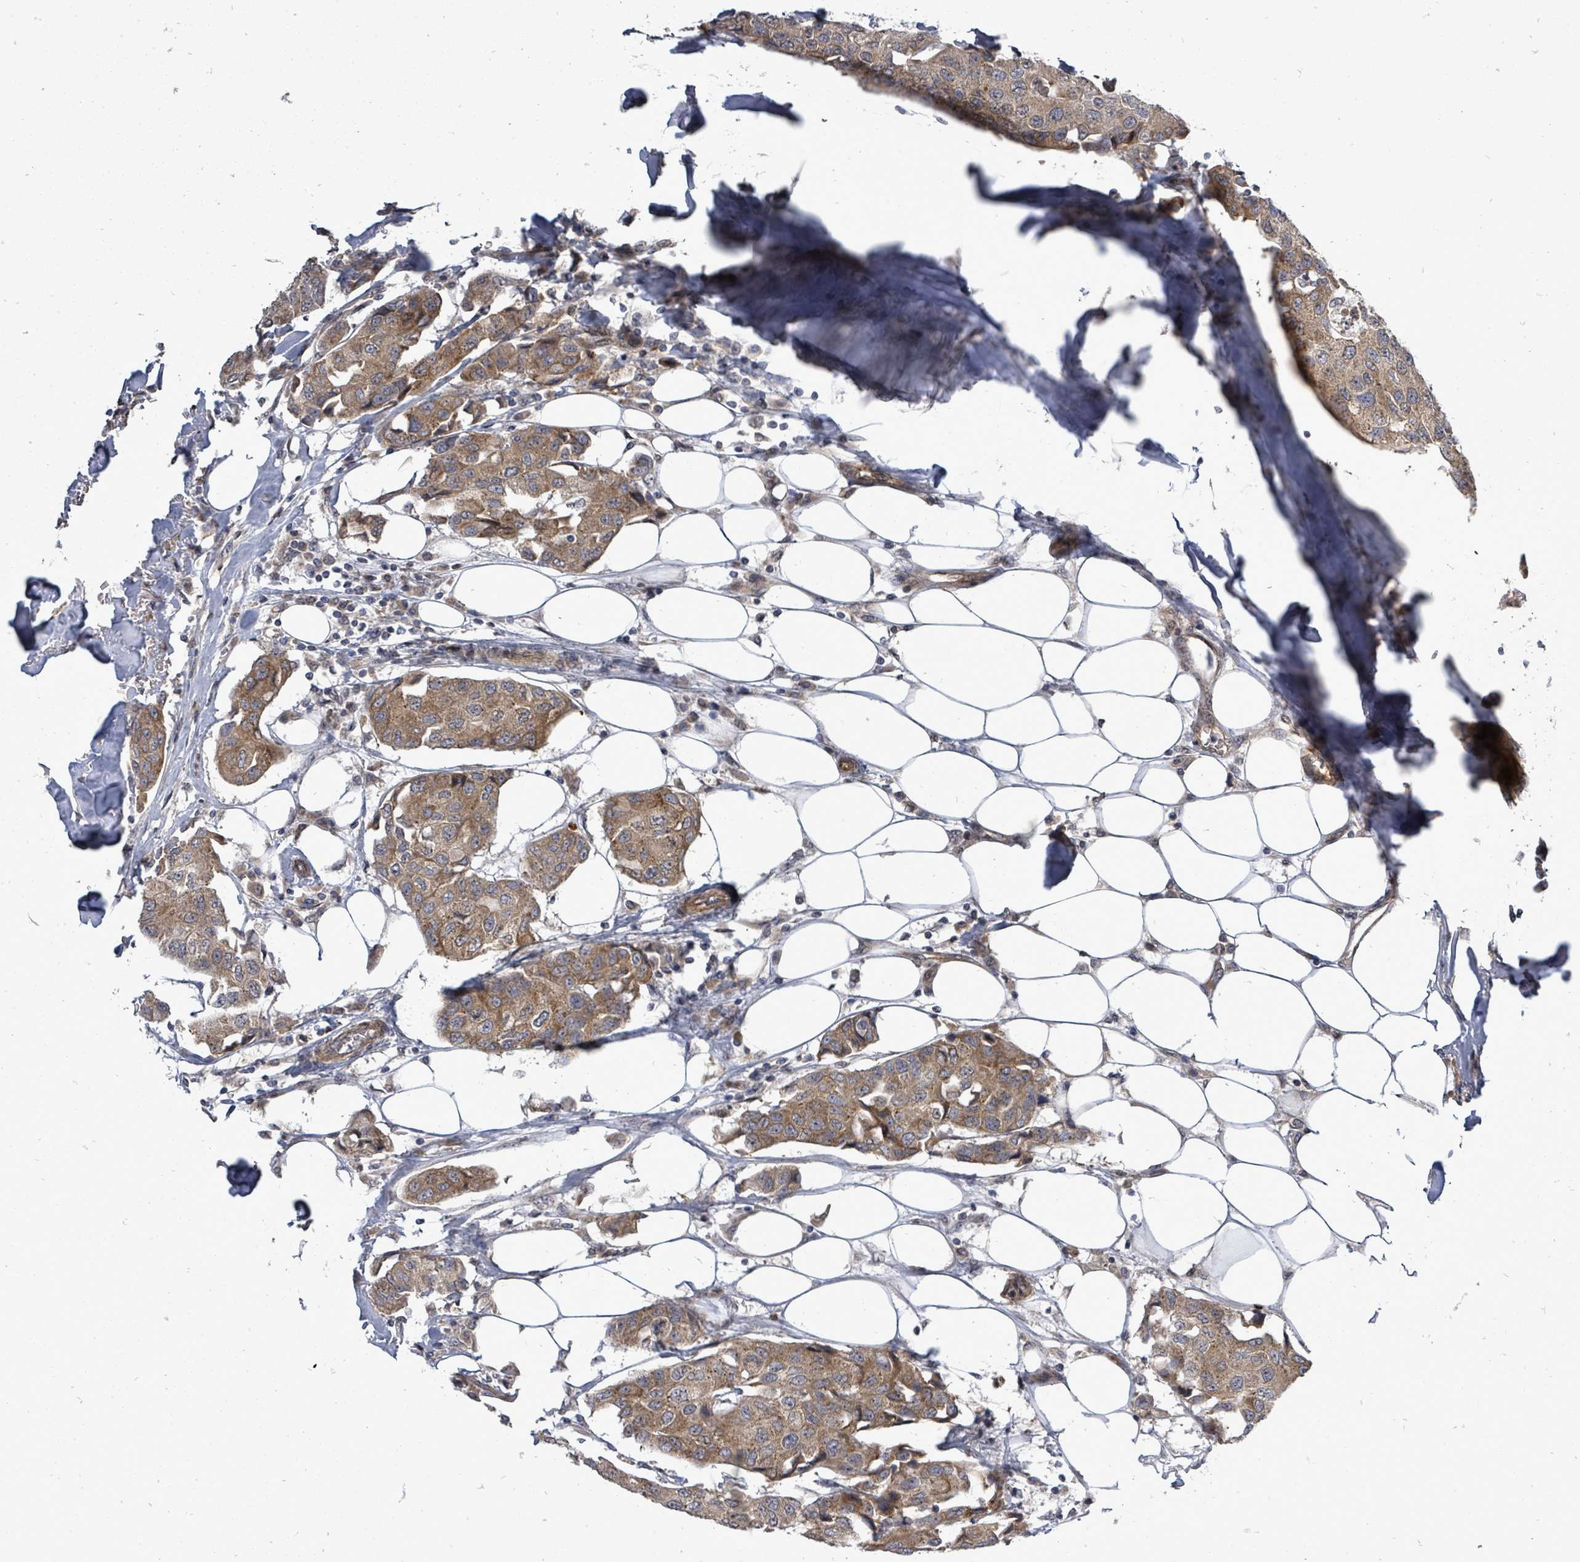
{"staining": {"intensity": "moderate", "quantity": ">75%", "location": "cytoplasmic/membranous"}, "tissue": "breast cancer", "cell_type": "Tumor cells", "image_type": "cancer", "snomed": [{"axis": "morphology", "description": "Duct carcinoma"}, {"axis": "topography", "description": "Breast"}], "caption": "An immunohistochemistry photomicrograph of tumor tissue is shown. Protein staining in brown highlights moderate cytoplasmic/membranous positivity in infiltrating ductal carcinoma (breast) within tumor cells. (DAB (3,3'-diaminobenzidine) IHC, brown staining for protein, blue staining for nuclei).", "gene": "RALGAPB", "patient": {"sex": "female", "age": 80}}